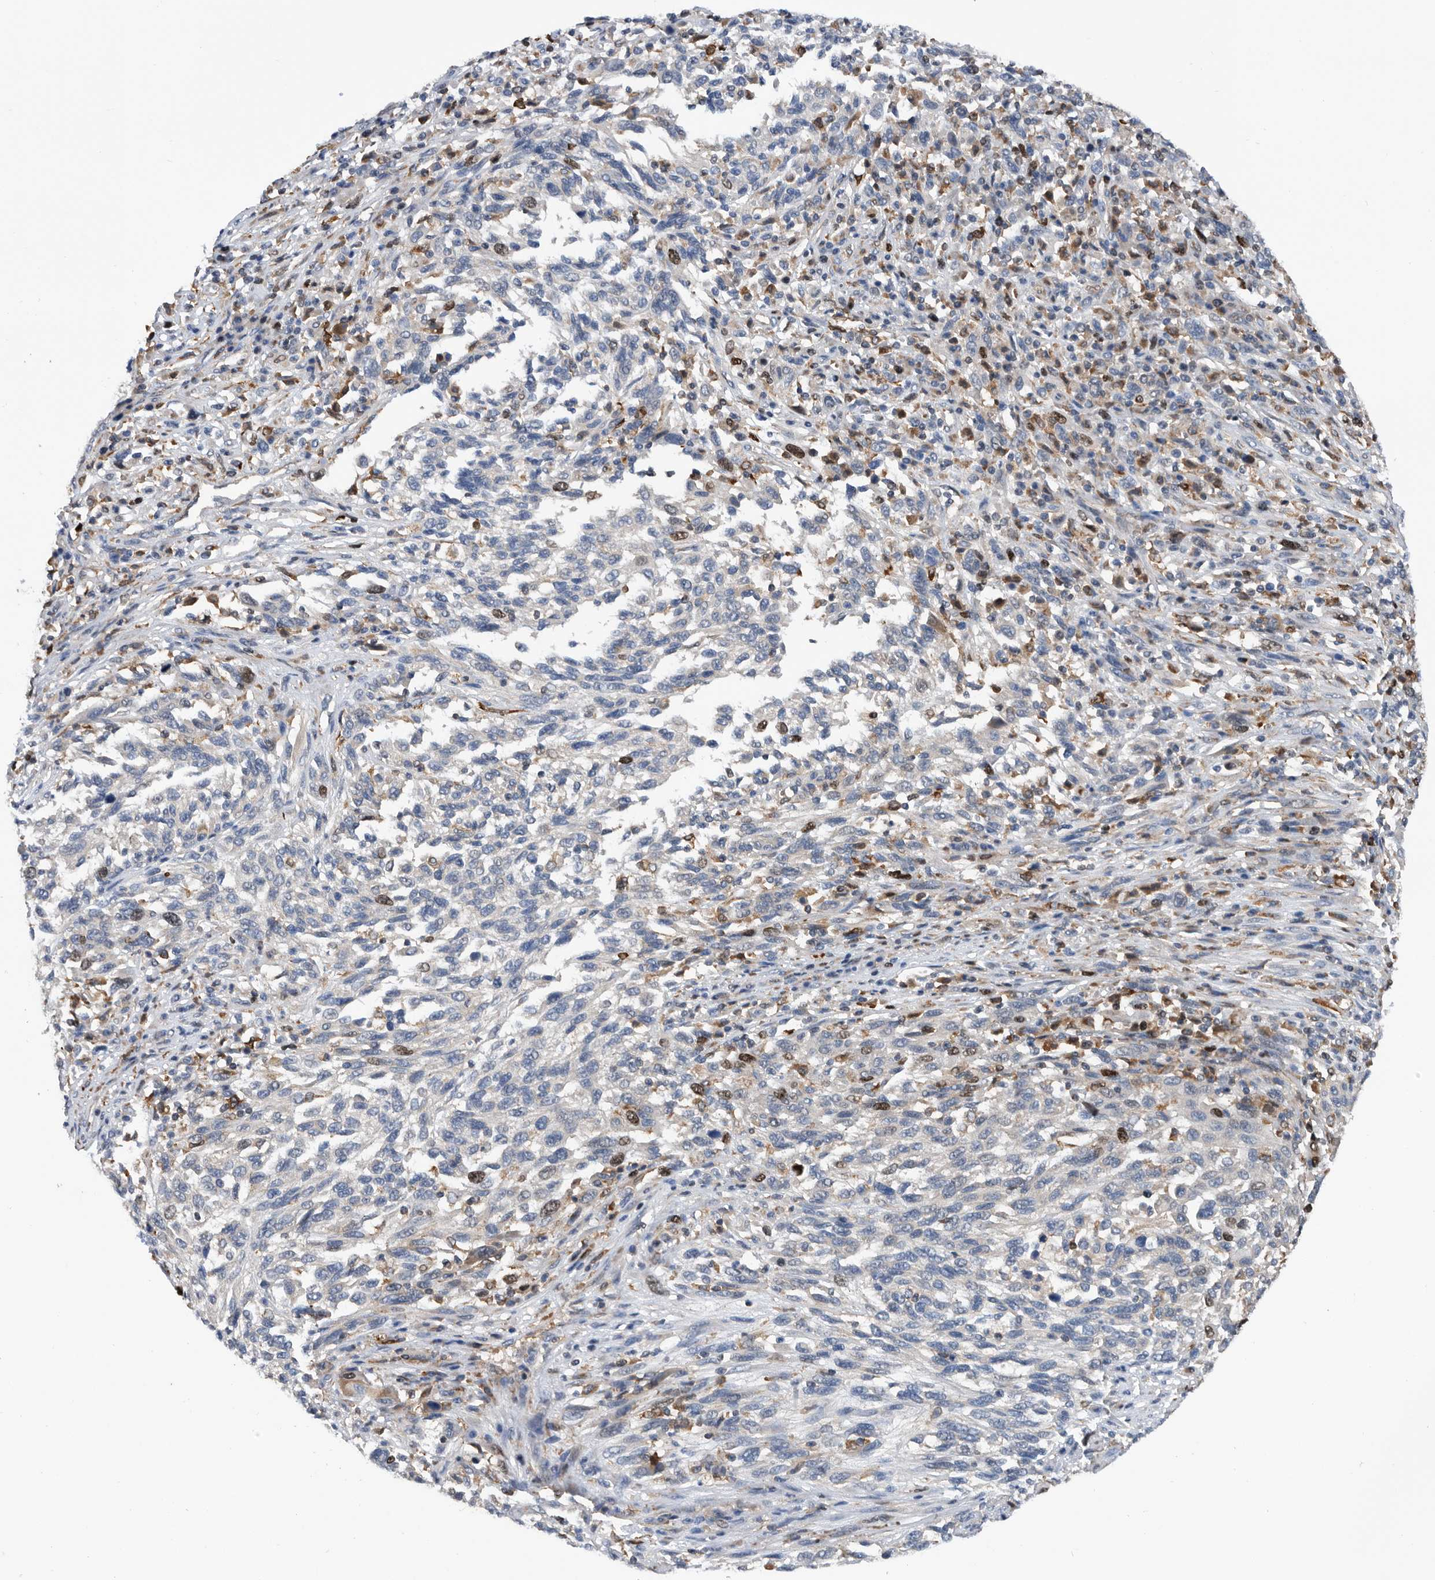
{"staining": {"intensity": "strong", "quantity": "<25%", "location": "nuclear"}, "tissue": "melanoma", "cell_type": "Tumor cells", "image_type": "cancer", "snomed": [{"axis": "morphology", "description": "Malignant melanoma, Metastatic site"}, {"axis": "topography", "description": "Lymph node"}], "caption": "Melanoma stained with a brown dye demonstrates strong nuclear positive expression in approximately <25% of tumor cells.", "gene": "ATAD2", "patient": {"sex": "male", "age": 61}}